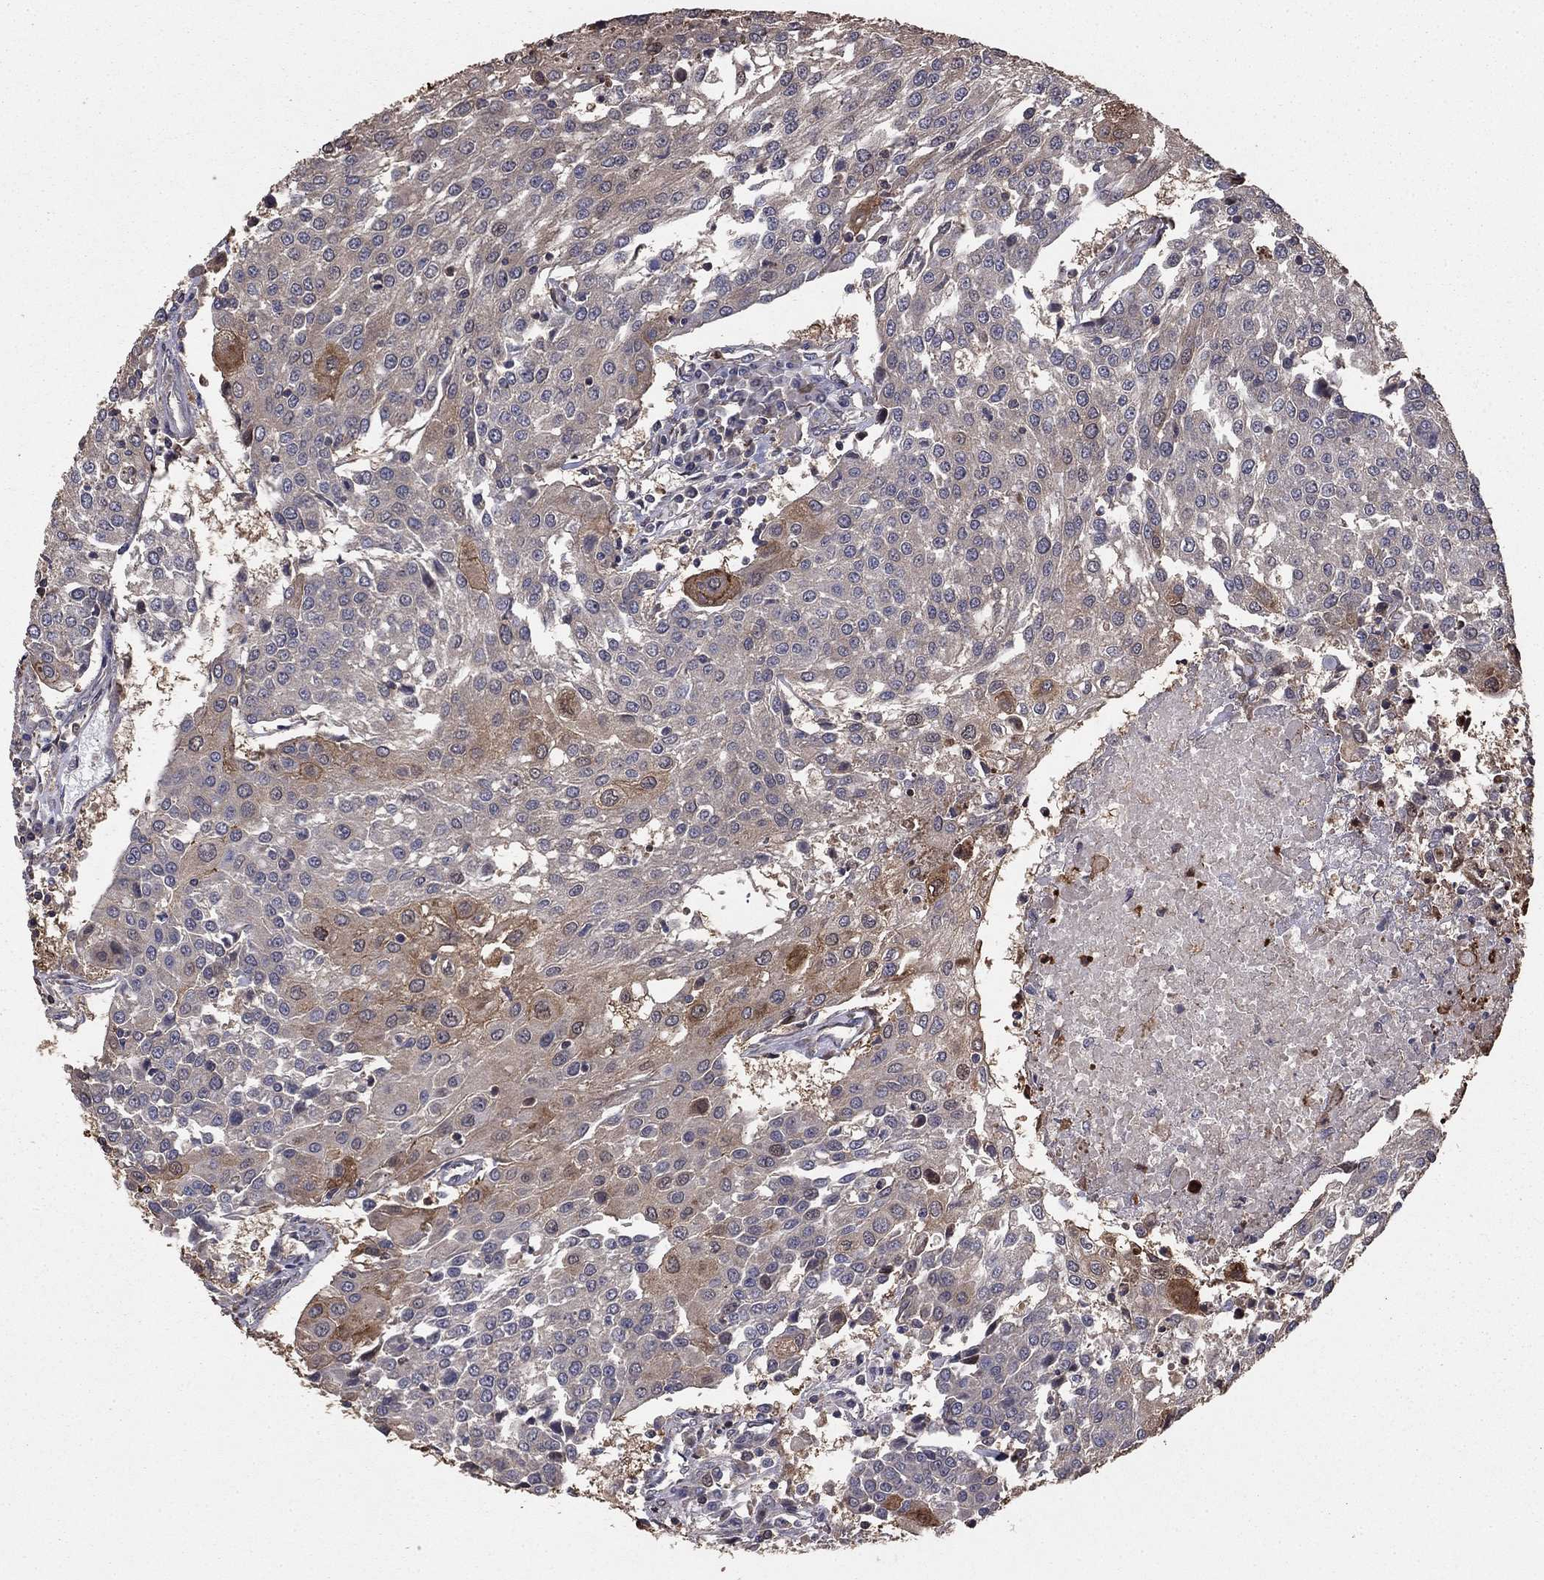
{"staining": {"intensity": "weak", "quantity": "<25%", "location": "cytoplasmic/membranous"}, "tissue": "urothelial cancer", "cell_type": "Tumor cells", "image_type": "cancer", "snomed": [{"axis": "morphology", "description": "Urothelial carcinoma, High grade"}, {"axis": "topography", "description": "Urinary bladder"}], "caption": "Protein analysis of urothelial carcinoma (high-grade) displays no significant staining in tumor cells. (Stains: DAB IHC with hematoxylin counter stain, Microscopy: brightfield microscopy at high magnification).", "gene": "GYG1", "patient": {"sex": "female", "age": 85}}